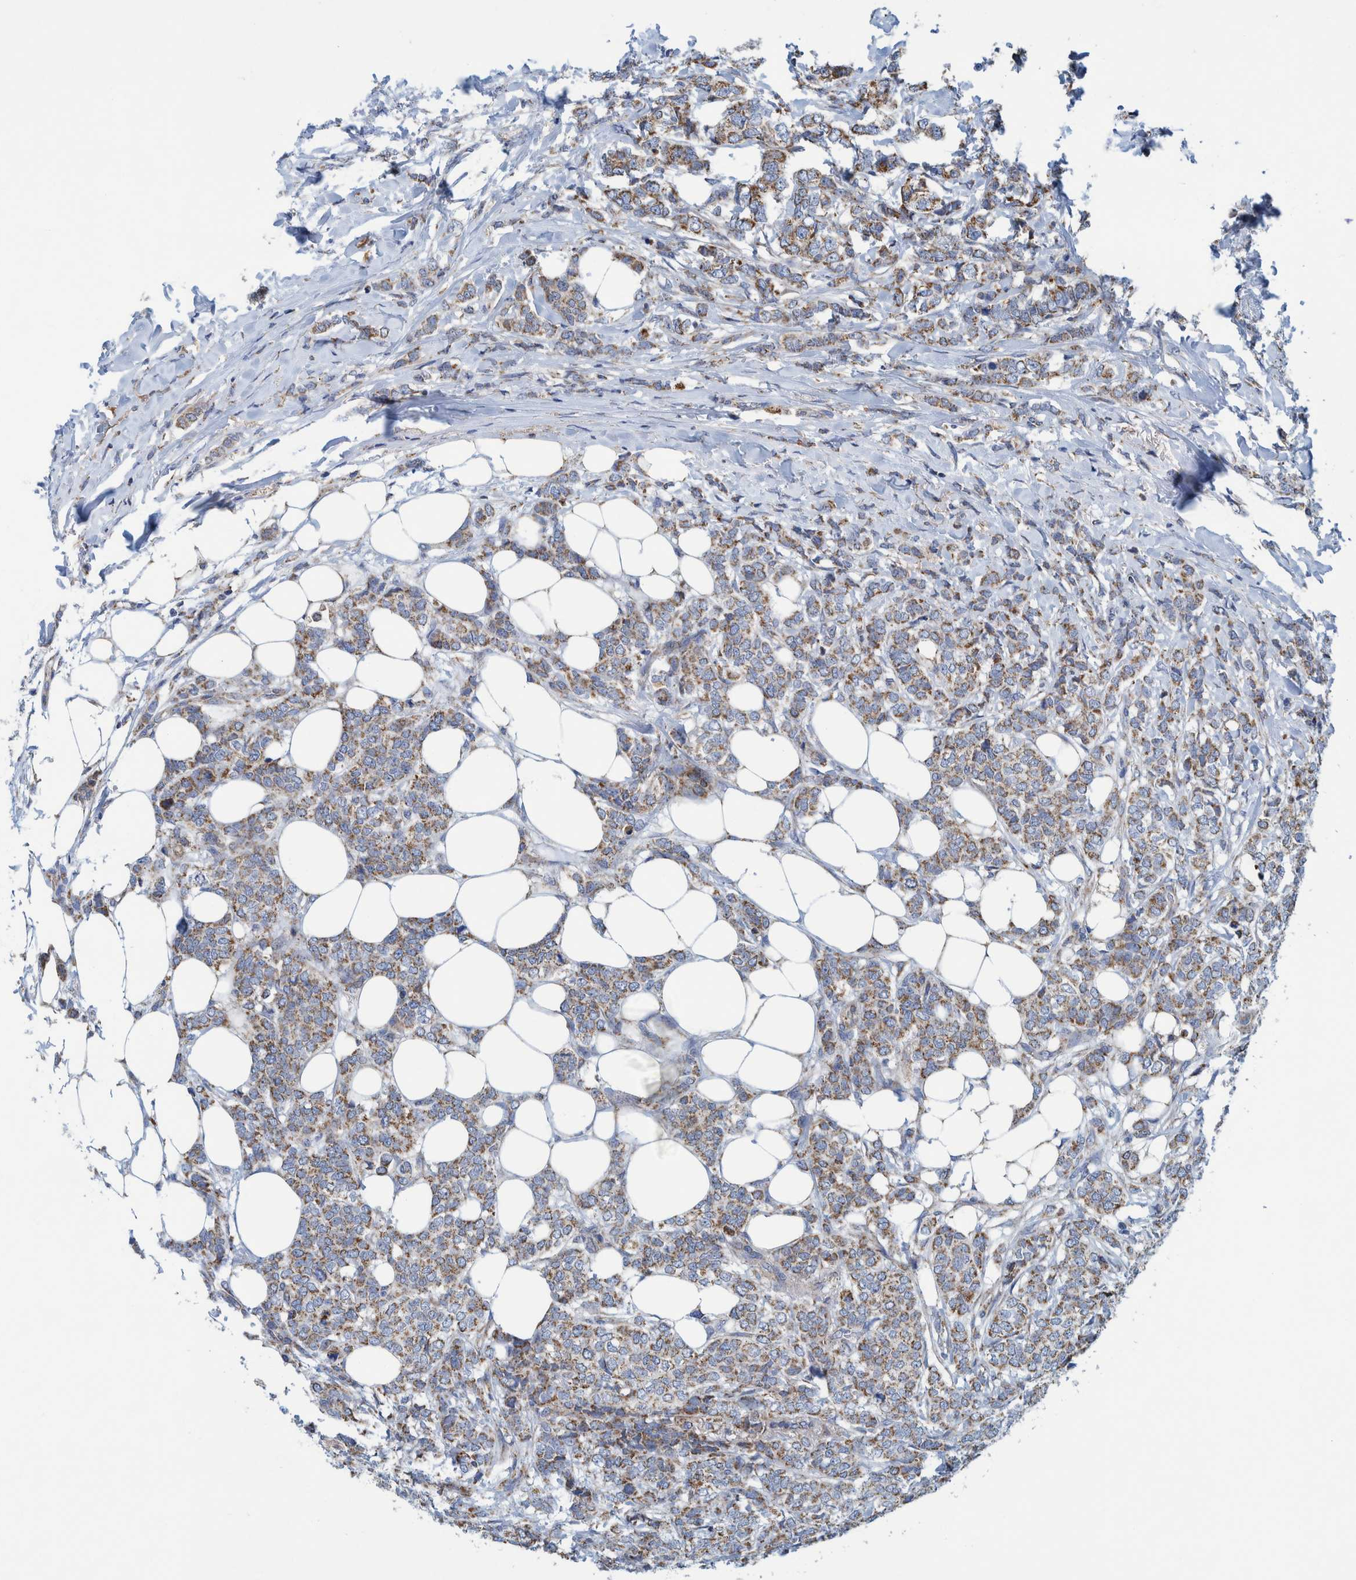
{"staining": {"intensity": "weak", "quantity": ">75%", "location": "cytoplasmic/membranous"}, "tissue": "breast cancer", "cell_type": "Tumor cells", "image_type": "cancer", "snomed": [{"axis": "morphology", "description": "Lobular carcinoma"}, {"axis": "topography", "description": "Skin"}, {"axis": "topography", "description": "Breast"}], "caption": "Protein staining of lobular carcinoma (breast) tissue reveals weak cytoplasmic/membranous staining in about >75% of tumor cells. (Brightfield microscopy of DAB IHC at high magnification).", "gene": "MRPS7", "patient": {"sex": "female", "age": 46}}